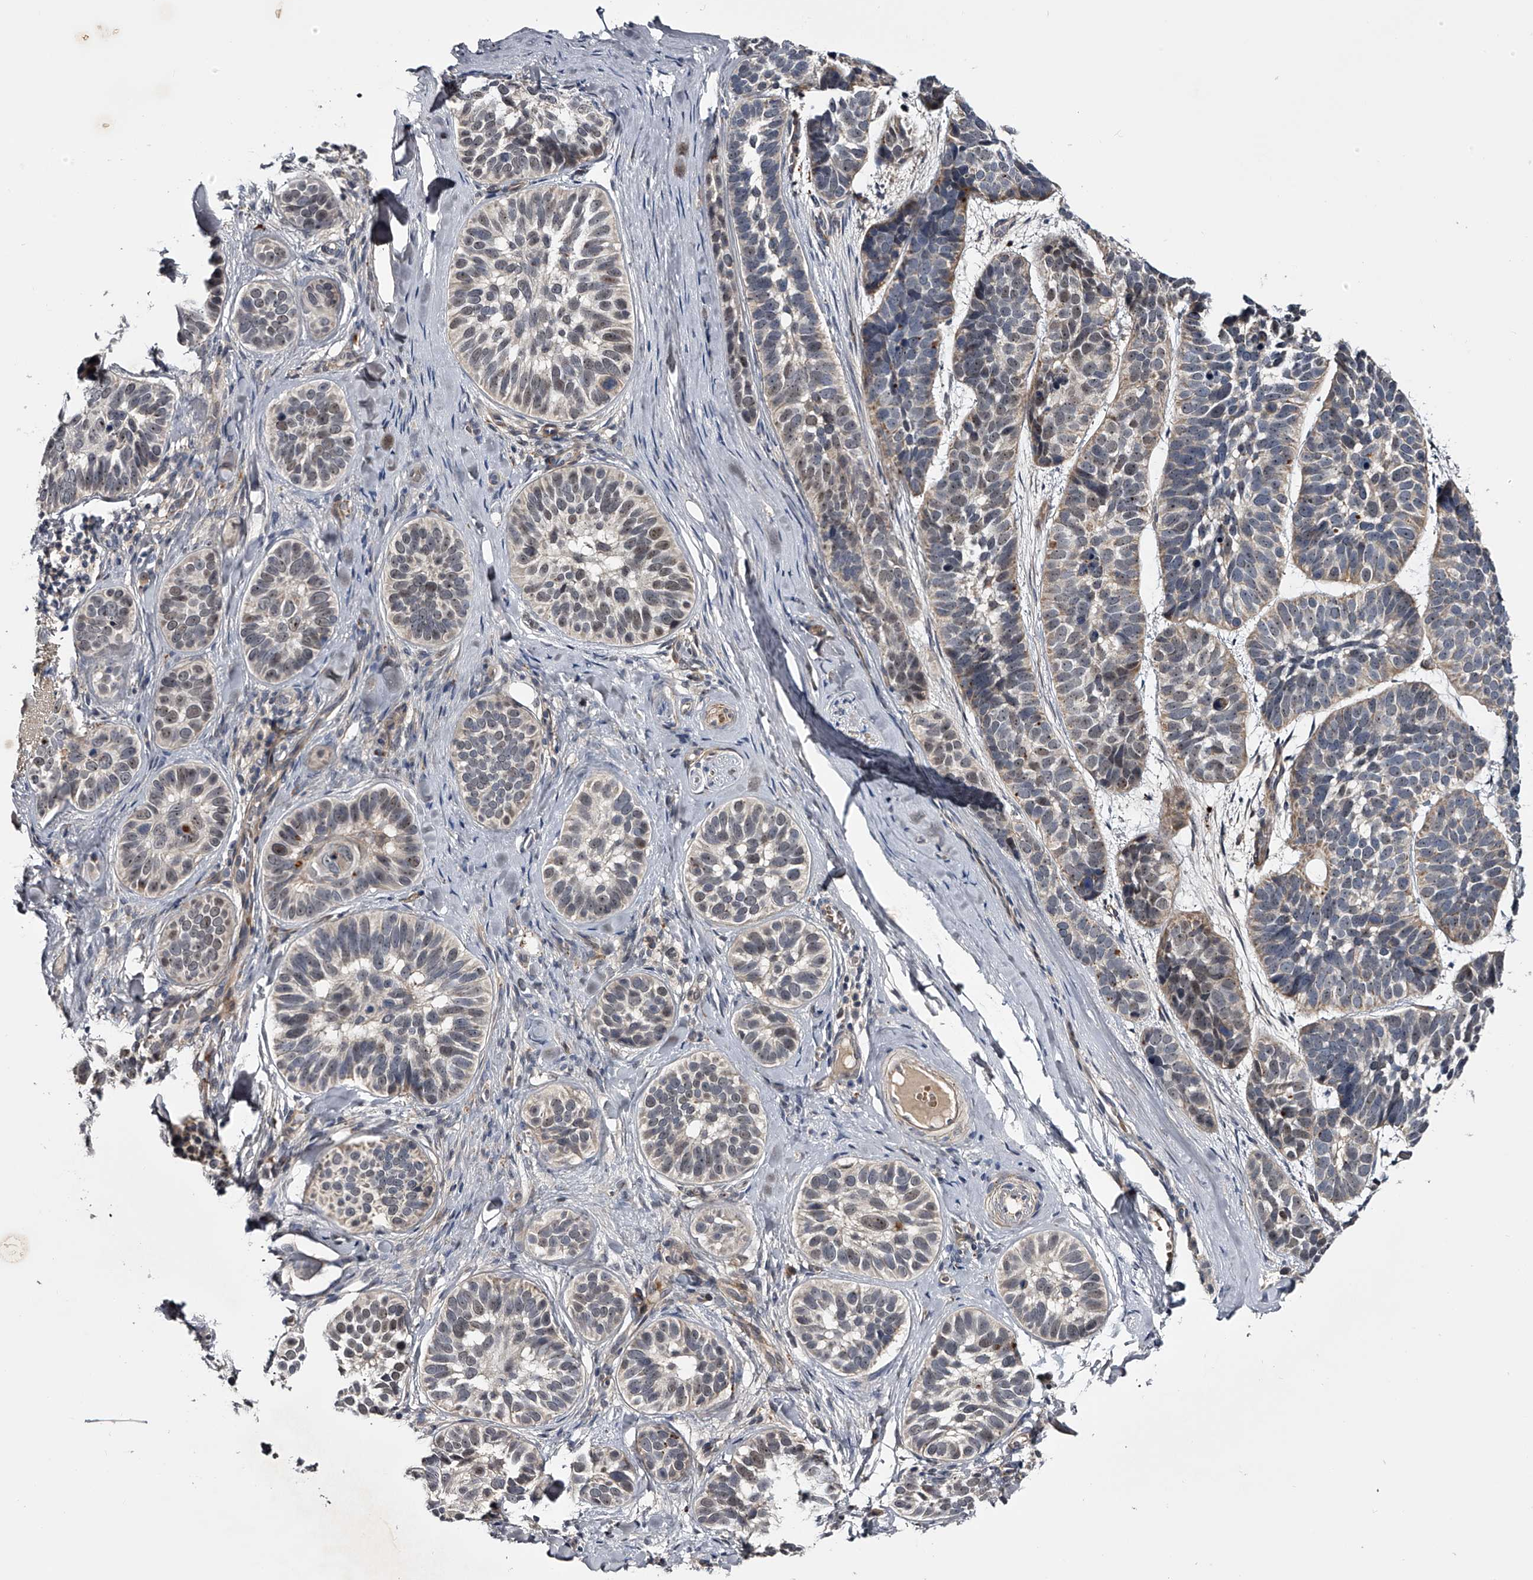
{"staining": {"intensity": "weak", "quantity": "25%-75%", "location": "nuclear"}, "tissue": "skin cancer", "cell_type": "Tumor cells", "image_type": "cancer", "snomed": [{"axis": "morphology", "description": "Basal cell carcinoma"}, {"axis": "topography", "description": "Skin"}], "caption": "This image demonstrates IHC staining of human skin cancer (basal cell carcinoma), with low weak nuclear positivity in approximately 25%-75% of tumor cells.", "gene": "MDN1", "patient": {"sex": "male", "age": 62}}